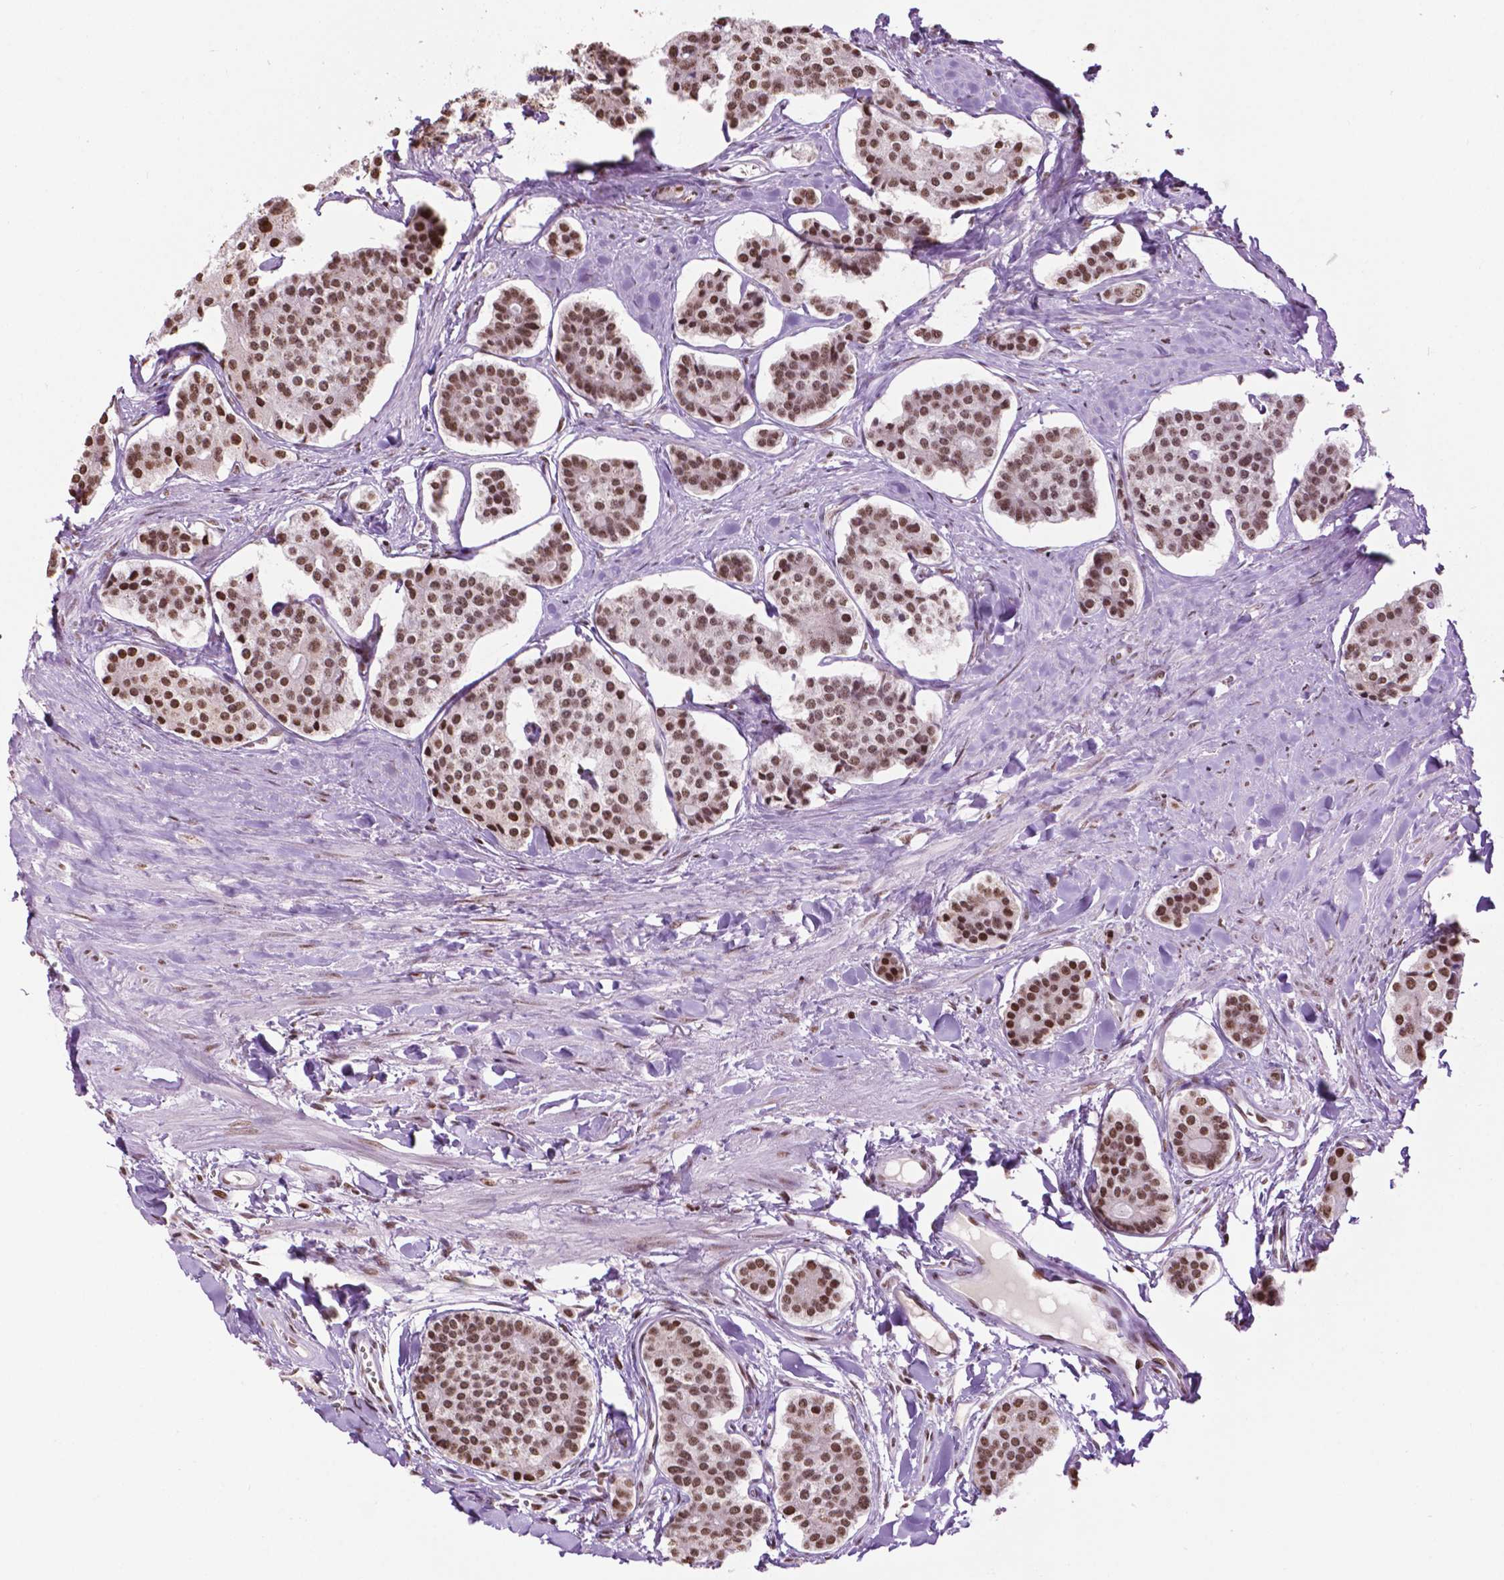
{"staining": {"intensity": "strong", "quantity": ">75%", "location": "nuclear"}, "tissue": "carcinoid", "cell_type": "Tumor cells", "image_type": "cancer", "snomed": [{"axis": "morphology", "description": "Carcinoid, malignant, NOS"}, {"axis": "topography", "description": "Small intestine"}], "caption": "The photomicrograph displays immunohistochemical staining of carcinoid. There is strong nuclear staining is seen in approximately >75% of tumor cells.", "gene": "COL23A1", "patient": {"sex": "female", "age": 65}}